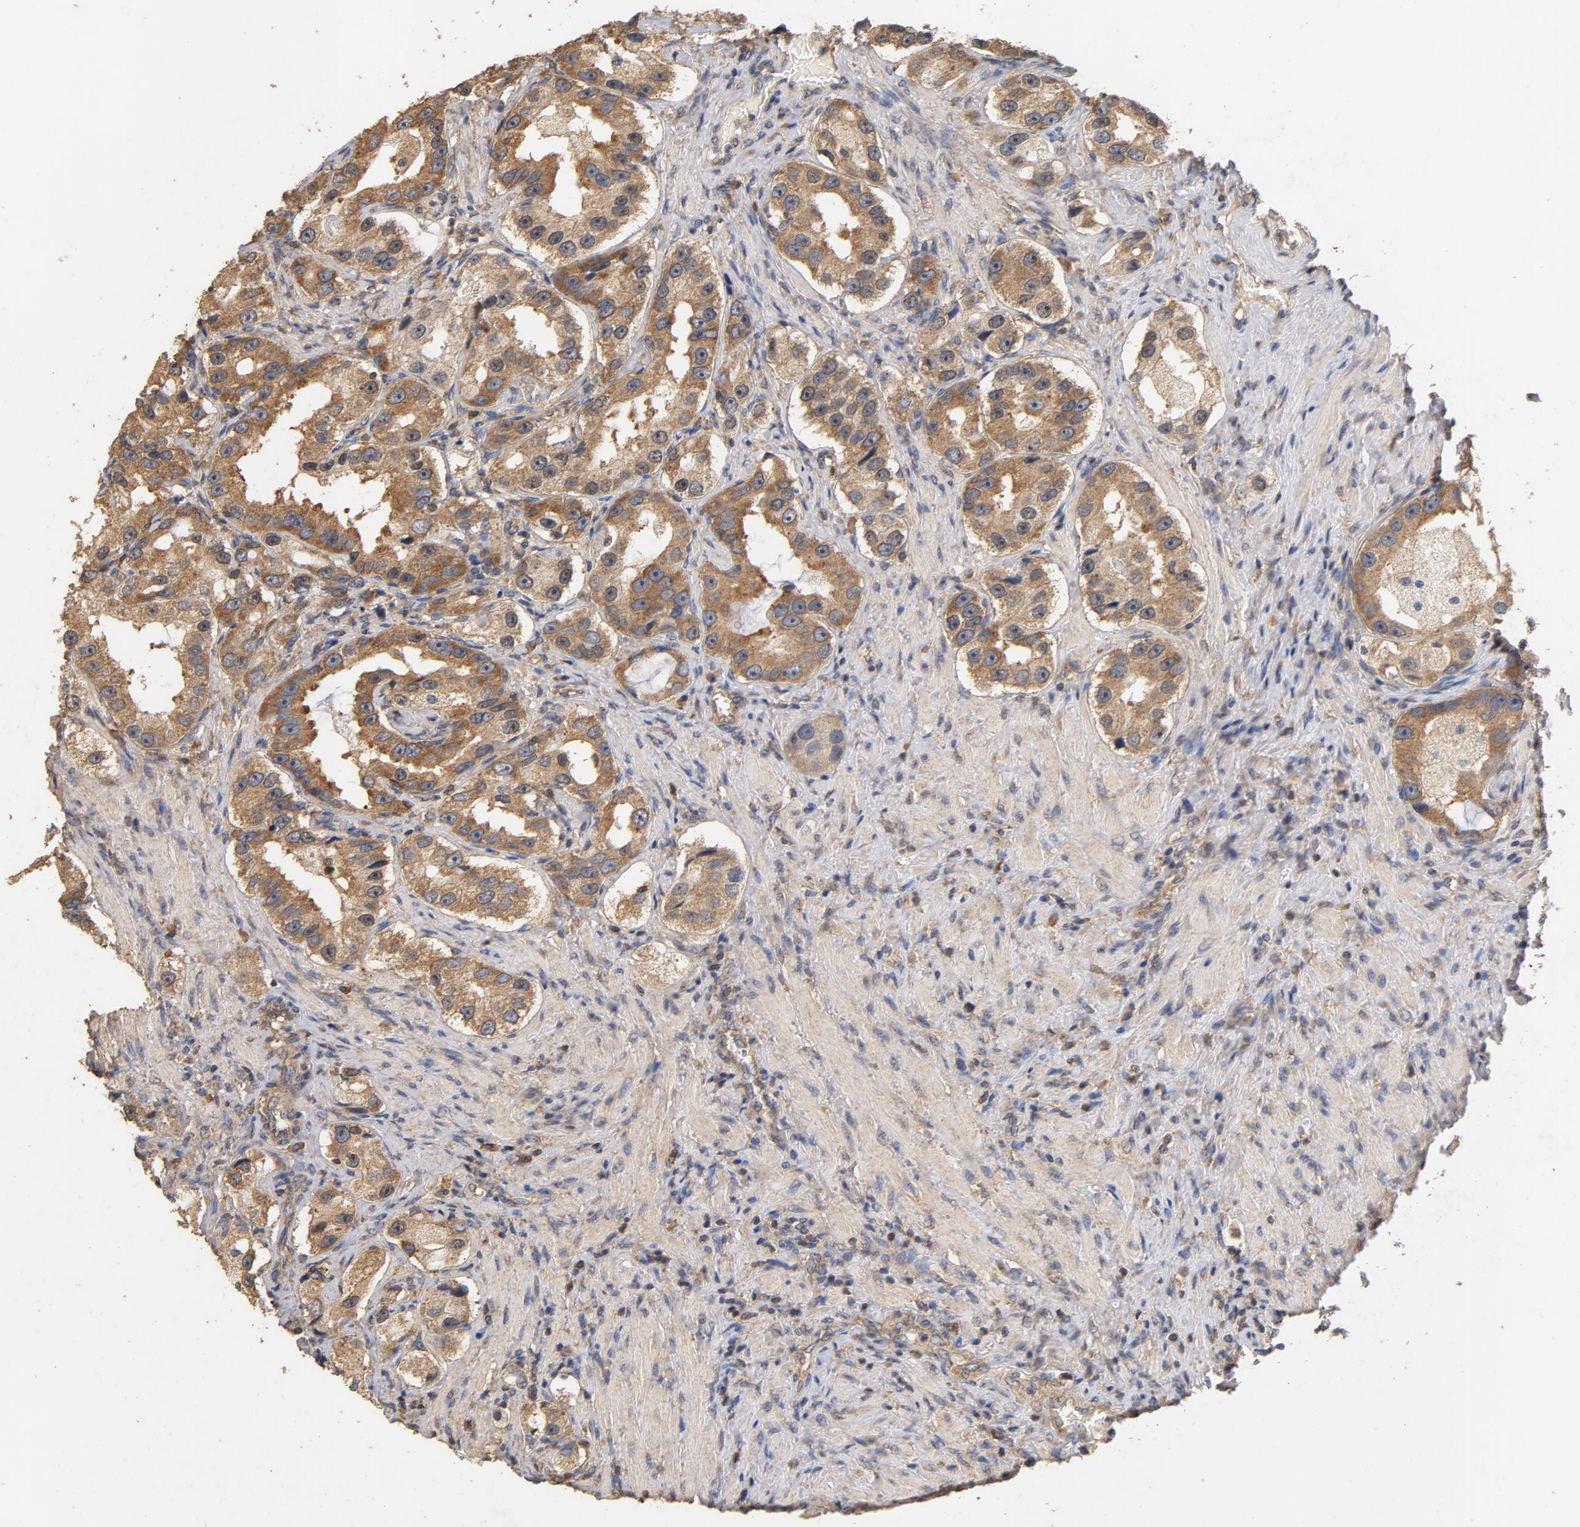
{"staining": {"intensity": "moderate", "quantity": ">75%", "location": "cytoplasmic/membranous"}, "tissue": "prostate cancer", "cell_type": "Tumor cells", "image_type": "cancer", "snomed": [{"axis": "morphology", "description": "Adenocarcinoma, High grade"}, {"axis": "topography", "description": "Prostate"}], "caption": "High-magnification brightfield microscopy of prostate cancer stained with DAB (3,3'-diaminobenzidine) (brown) and counterstained with hematoxylin (blue). tumor cells exhibit moderate cytoplasmic/membranous staining is identified in approximately>75% of cells.", "gene": "DDX6", "patient": {"sex": "male", "age": 63}}